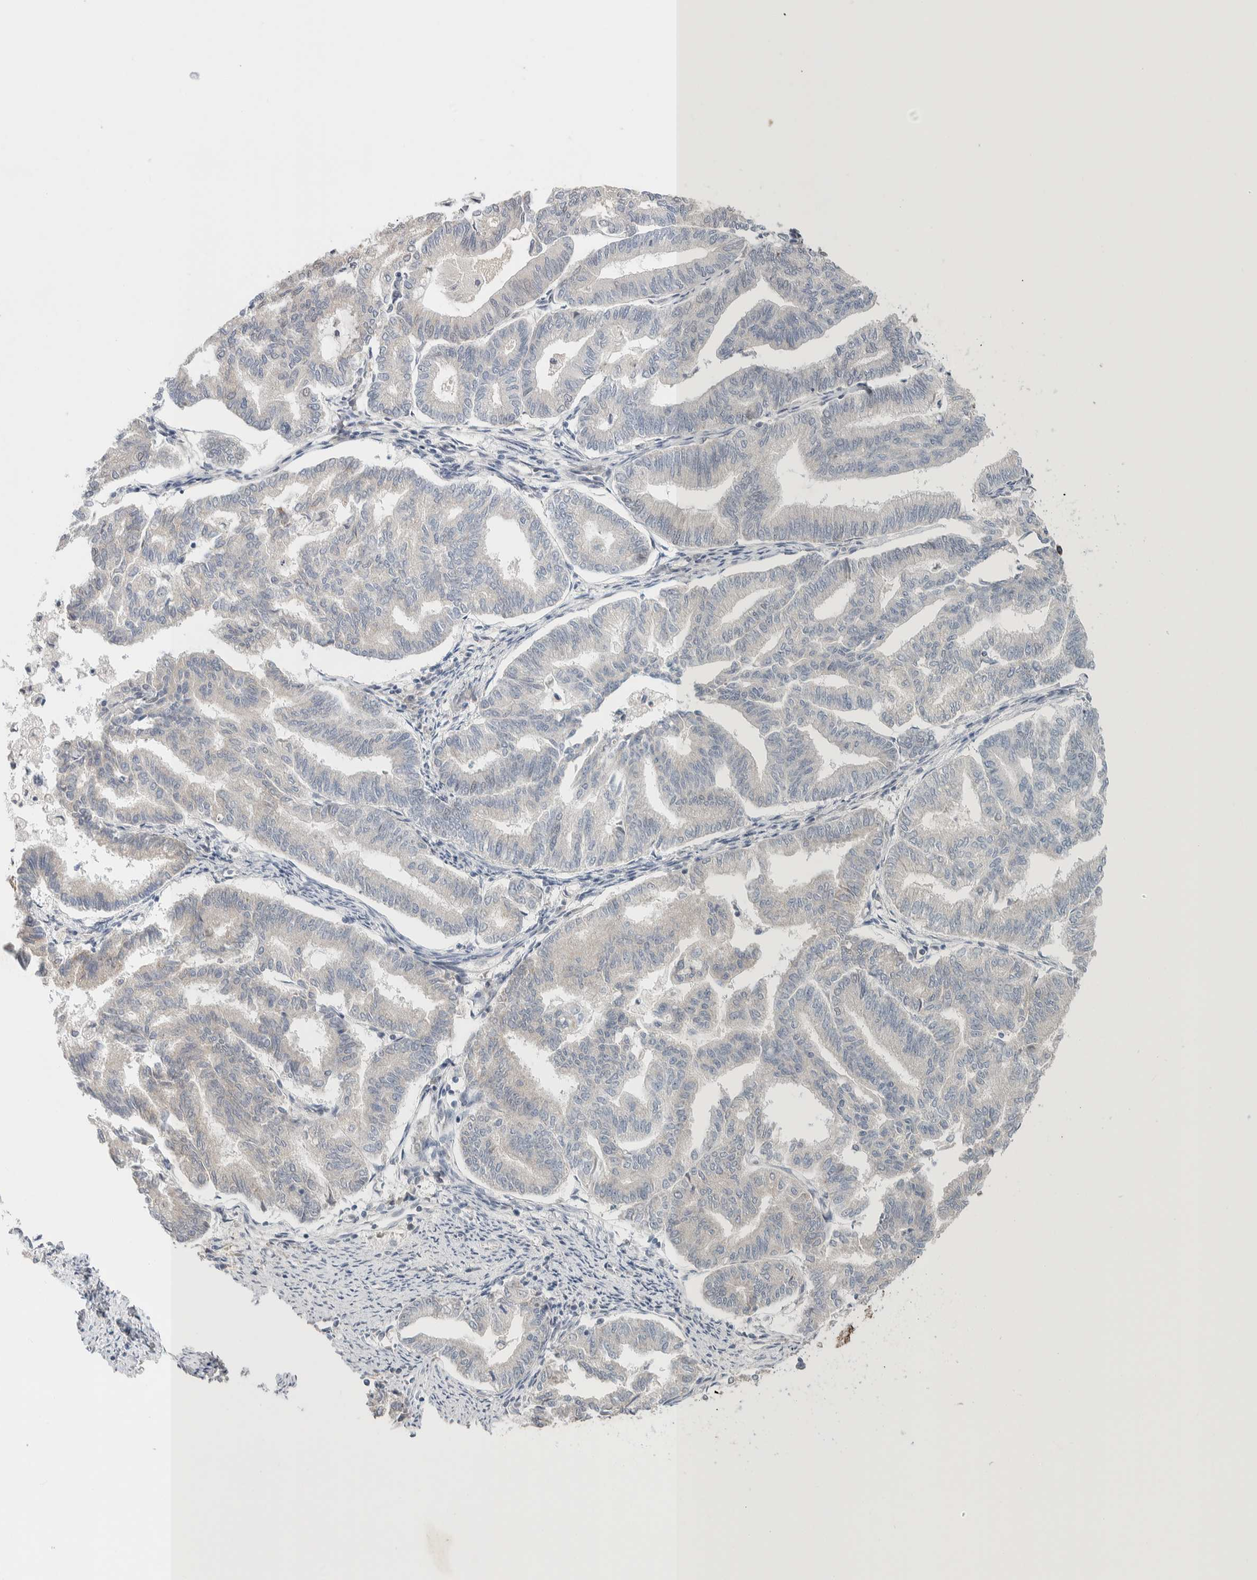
{"staining": {"intensity": "negative", "quantity": "none", "location": "none"}, "tissue": "endometrial cancer", "cell_type": "Tumor cells", "image_type": "cancer", "snomed": [{"axis": "morphology", "description": "Adenocarcinoma, NOS"}, {"axis": "topography", "description": "Endometrium"}], "caption": "Tumor cells show no significant staining in adenocarcinoma (endometrial).", "gene": "CRAT", "patient": {"sex": "female", "age": 79}}